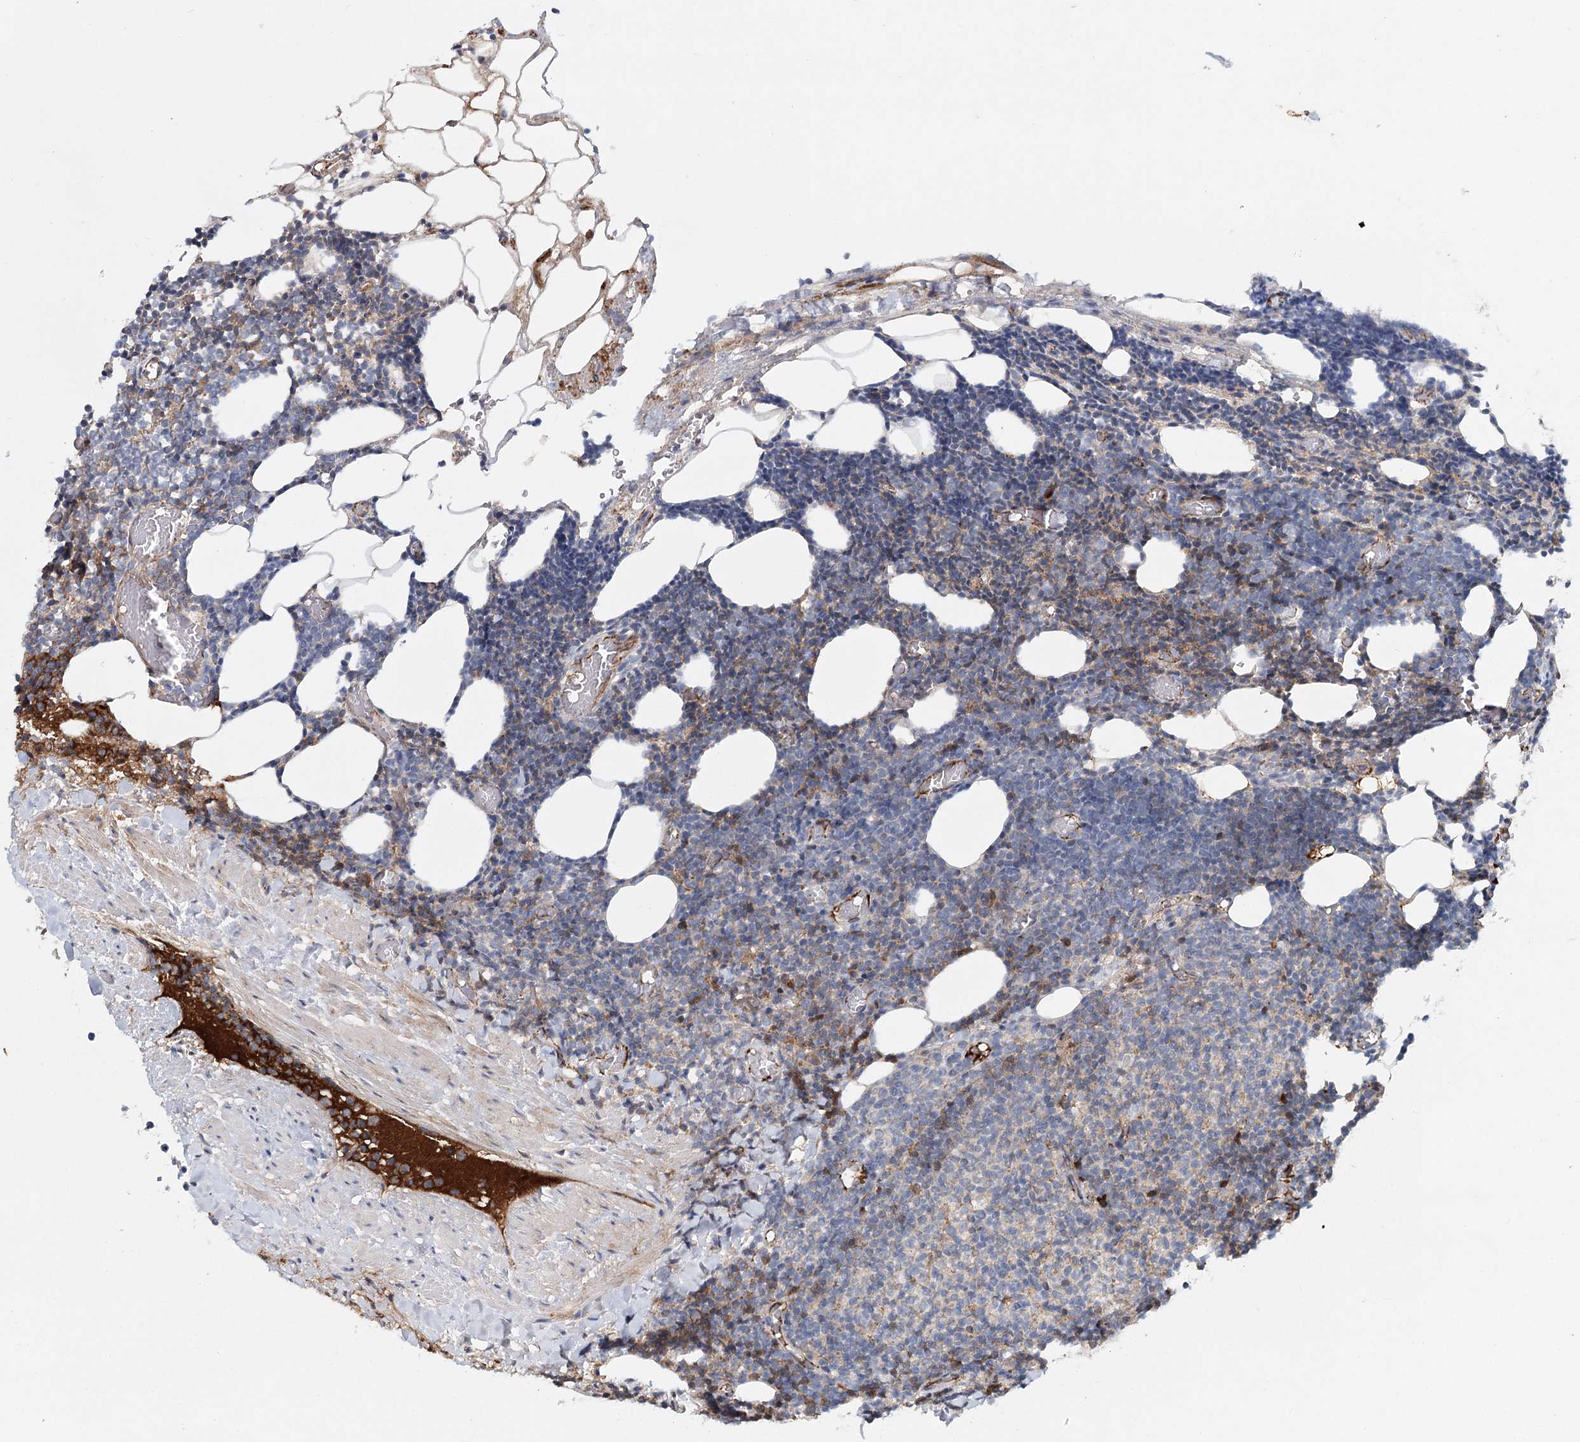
{"staining": {"intensity": "negative", "quantity": "none", "location": "none"}, "tissue": "lymphoma", "cell_type": "Tumor cells", "image_type": "cancer", "snomed": [{"axis": "morphology", "description": "Malignant lymphoma, non-Hodgkin's type, Low grade"}, {"axis": "topography", "description": "Lymph node"}], "caption": "This micrograph is of low-grade malignant lymphoma, non-Hodgkin's type stained with immunohistochemistry to label a protein in brown with the nuclei are counter-stained blue. There is no positivity in tumor cells.", "gene": "PKP4", "patient": {"sex": "male", "age": 66}}